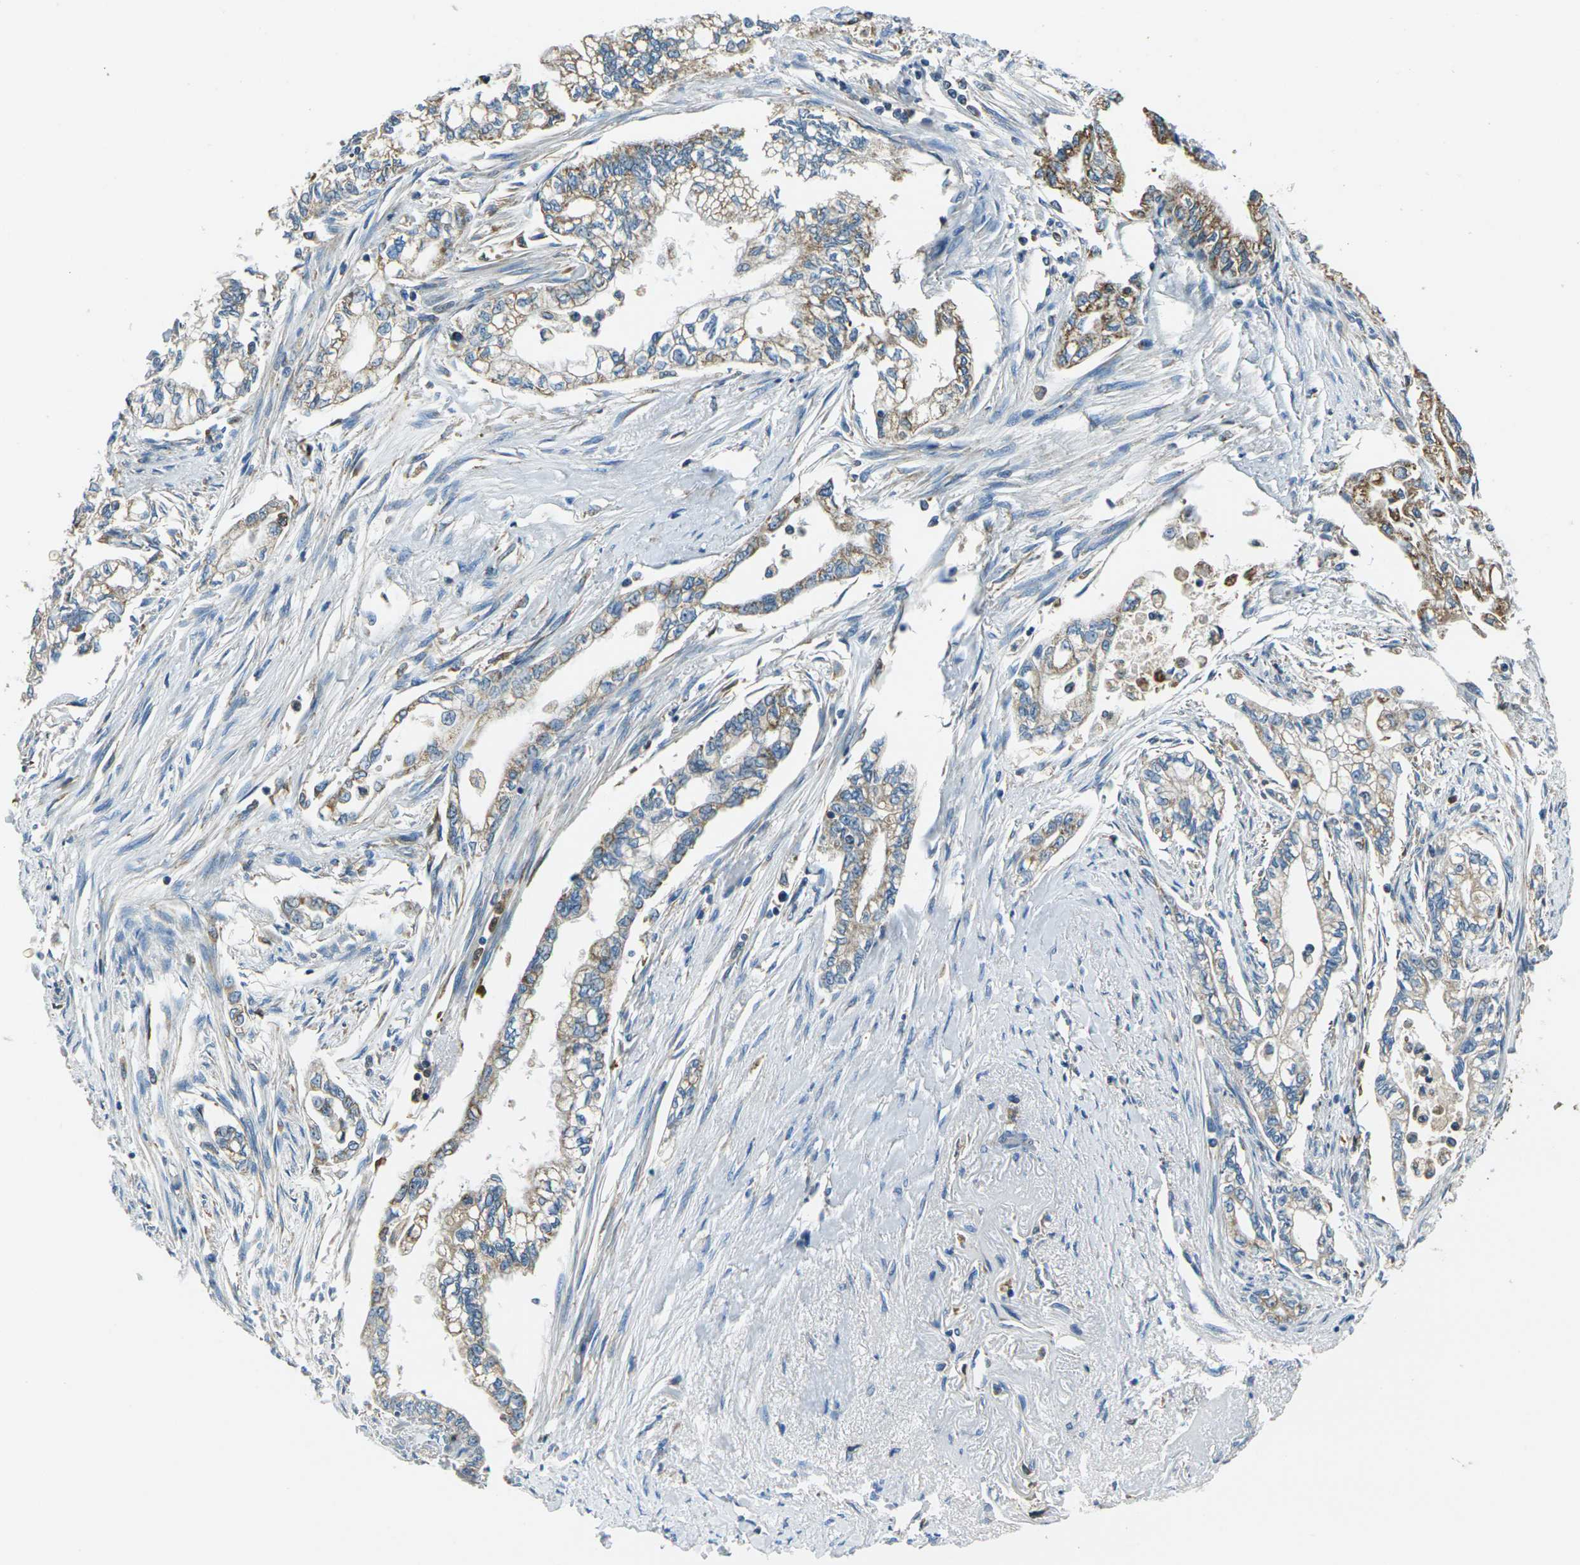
{"staining": {"intensity": "weak", "quantity": ">75%", "location": "cytoplasmic/membranous"}, "tissue": "pancreatic cancer", "cell_type": "Tumor cells", "image_type": "cancer", "snomed": [{"axis": "morphology", "description": "Normal tissue, NOS"}, {"axis": "topography", "description": "Pancreas"}], "caption": "The micrograph reveals staining of pancreatic cancer, revealing weak cytoplasmic/membranous protein expression (brown color) within tumor cells. (DAB (3,3'-diaminobenzidine) IHC with brightfield microscopy, high magnification).", "gene": "IRF3", "patient": {"sex": "male", "age": 42}}